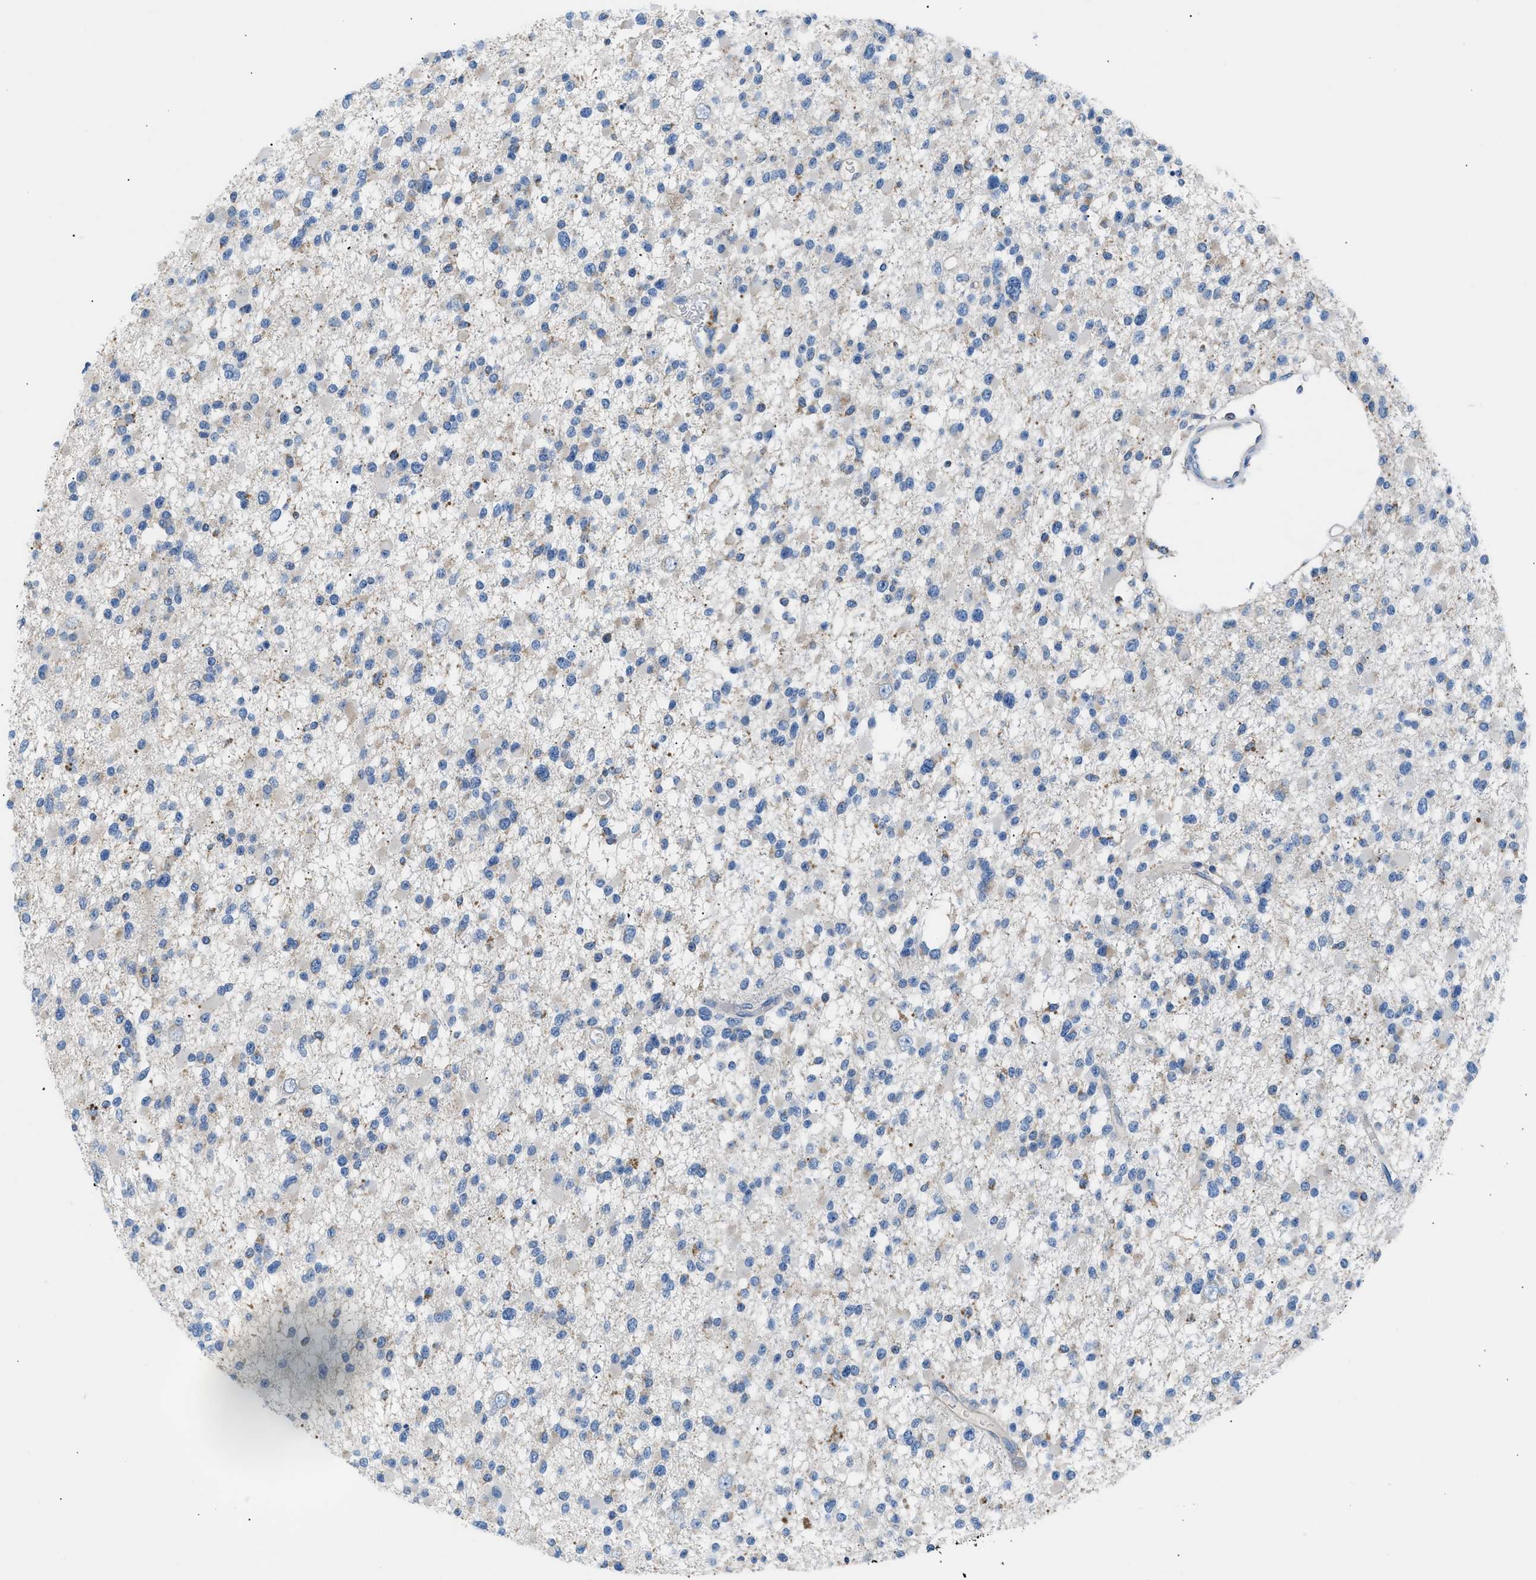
{"staining": {"intensity": "negative", "quantity": "none", "location": "none"}, "tissue": "glioma", "cell_type": "Tumor cells", "image_type": "cancer", "snomed": [{"axis": "morphology", "description": "Glioma, malignant, Low grade"}, {"axis": "topography", "description": "Brain"}], "caption": "Image shows no protein positivity in tumor cells of glioma tissue.", "gene": "ILDR1", "patient": {"sex": "female", "age": 22}}